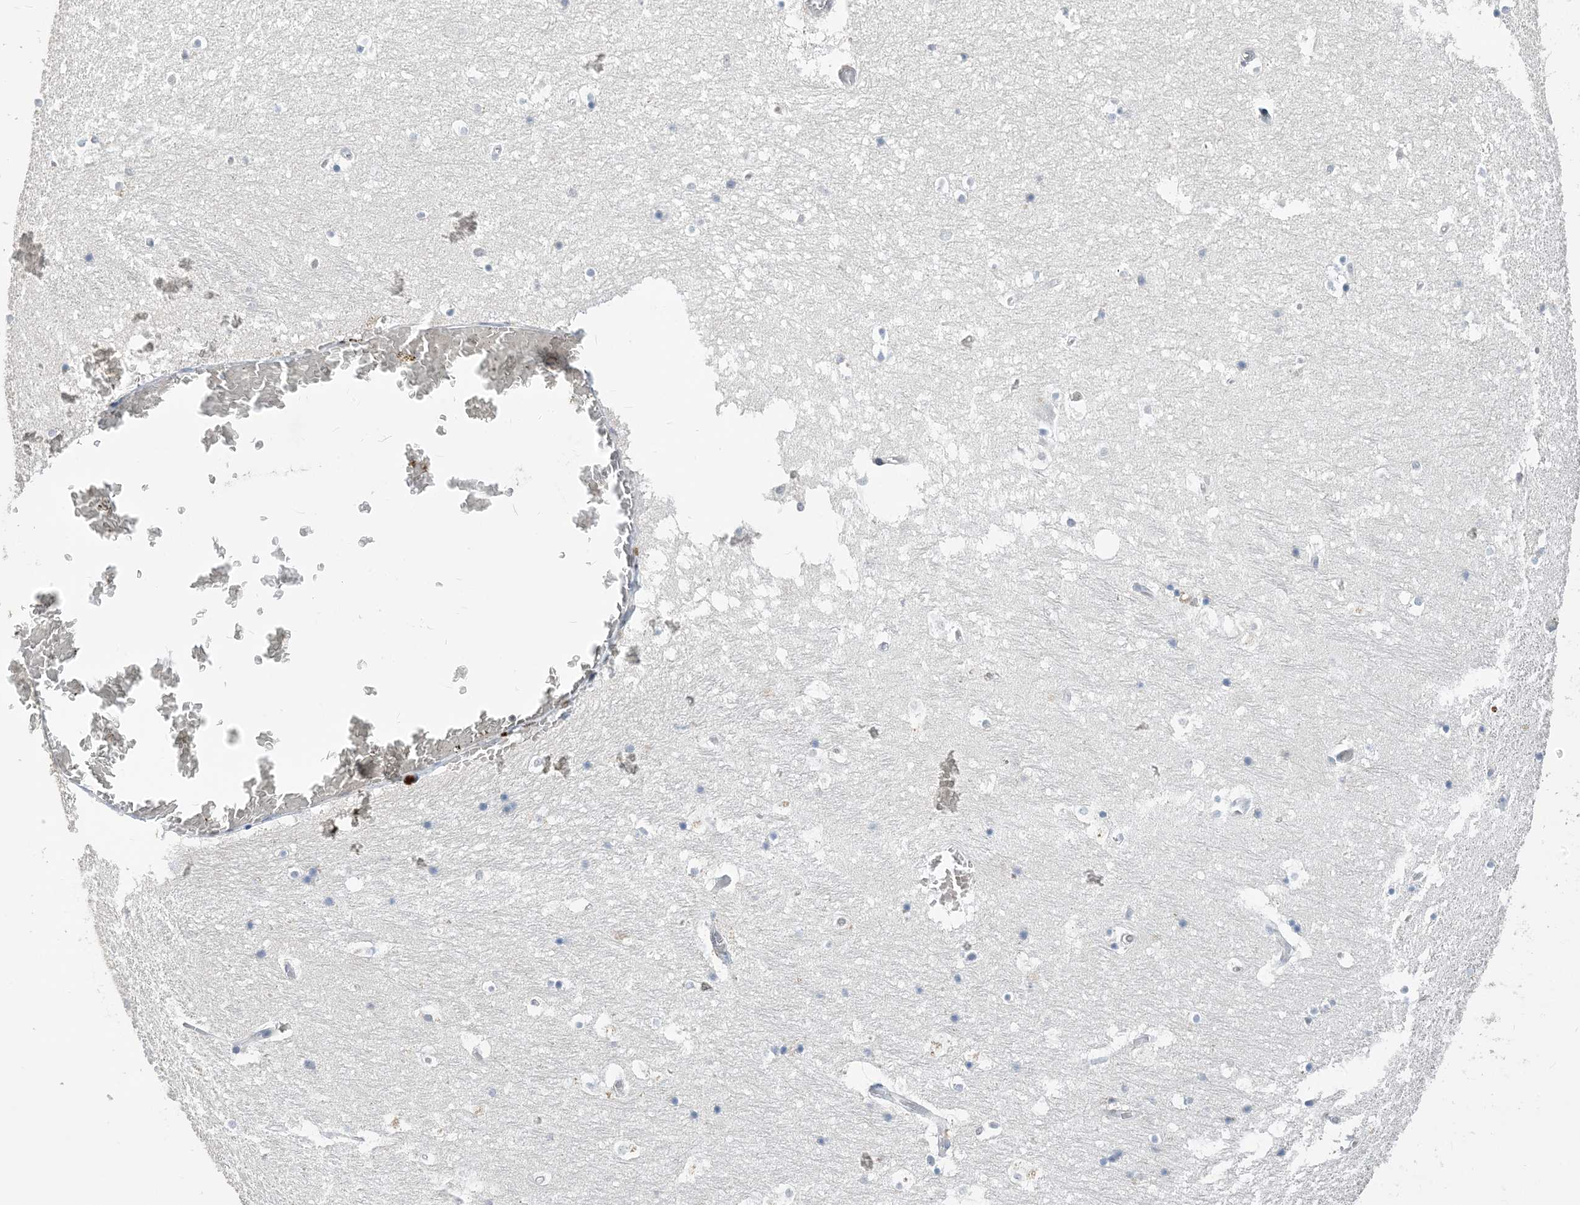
{"staining": {"intensity": "negative", "quantity": "none", "location": "none"}, "tissue": "hippocampus", "cell_type": "Glial cells", "image_type": "normal", "snomed": [{"axis": "morphology", "description": "Normal tissue, NOS"}, {"axis": "topography", "description": "Hippocampus"}], "caption": "DAB immunohistochemical staining of normal hippocampus exhibits no significant expression in glial cells. (IHC, brightfield microscopy, high magnification).", "gene": "SLC25A53", "patient": {"sex": "female", "age": 52}}